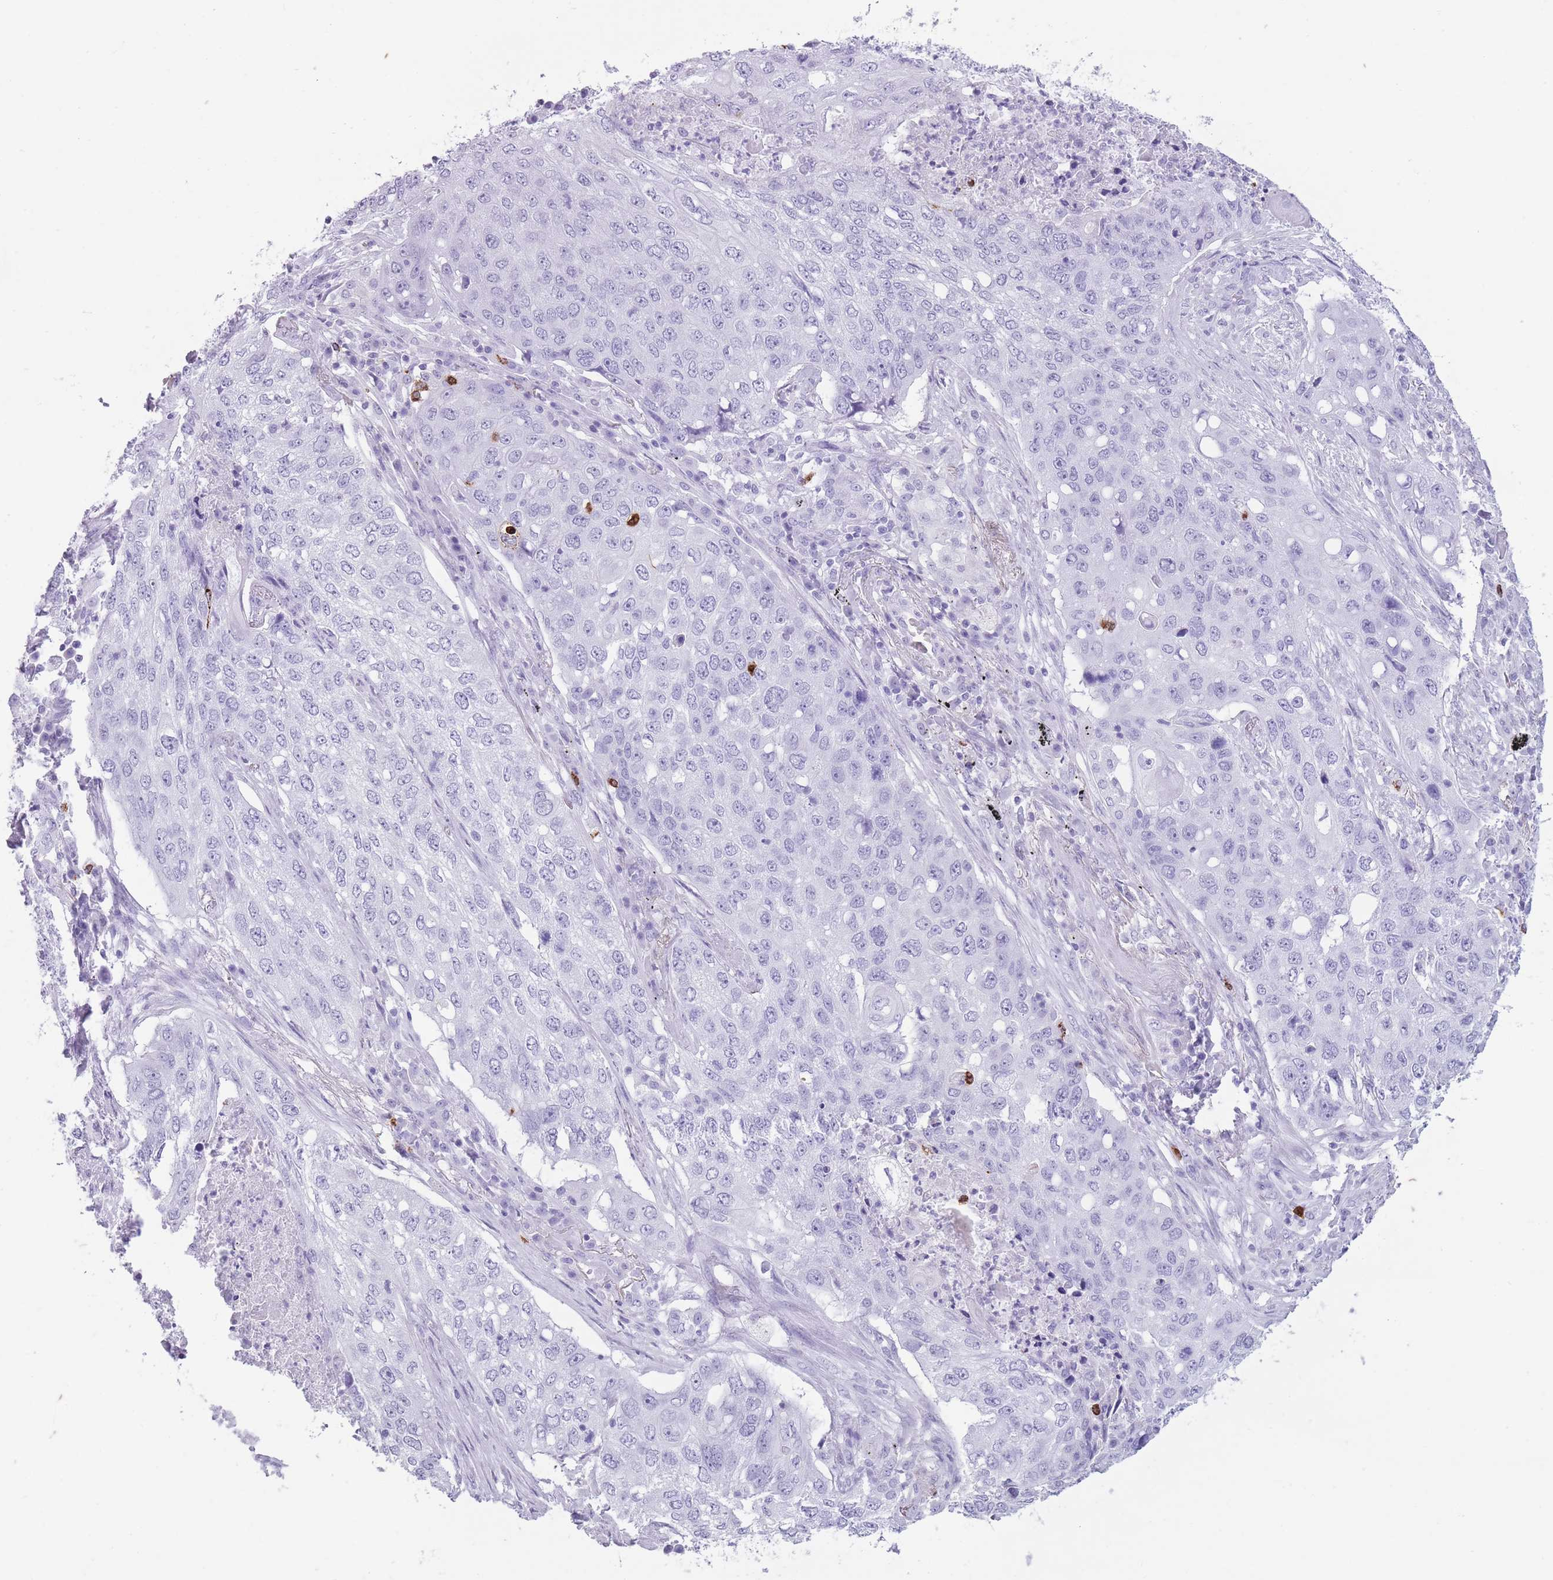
{"staining": {"intensity": "negative", "quantity": "none", "location": "none"}, "tissue": "lung cancer", "cell_type": "Tumor cells", "image_type": "cancer", "snomed": [{"axis": "morphology", "description": "Squamous cell carcinoma, NOS"}, {"axis": "topography", "description": "Lung"}], "caption": "This is an immunohistochemistry photomicrograph of human lung cancer. There is no staining in tumor cells.", "gene": "OR4F21", "patient": {"sex": "female", "age": 63}}